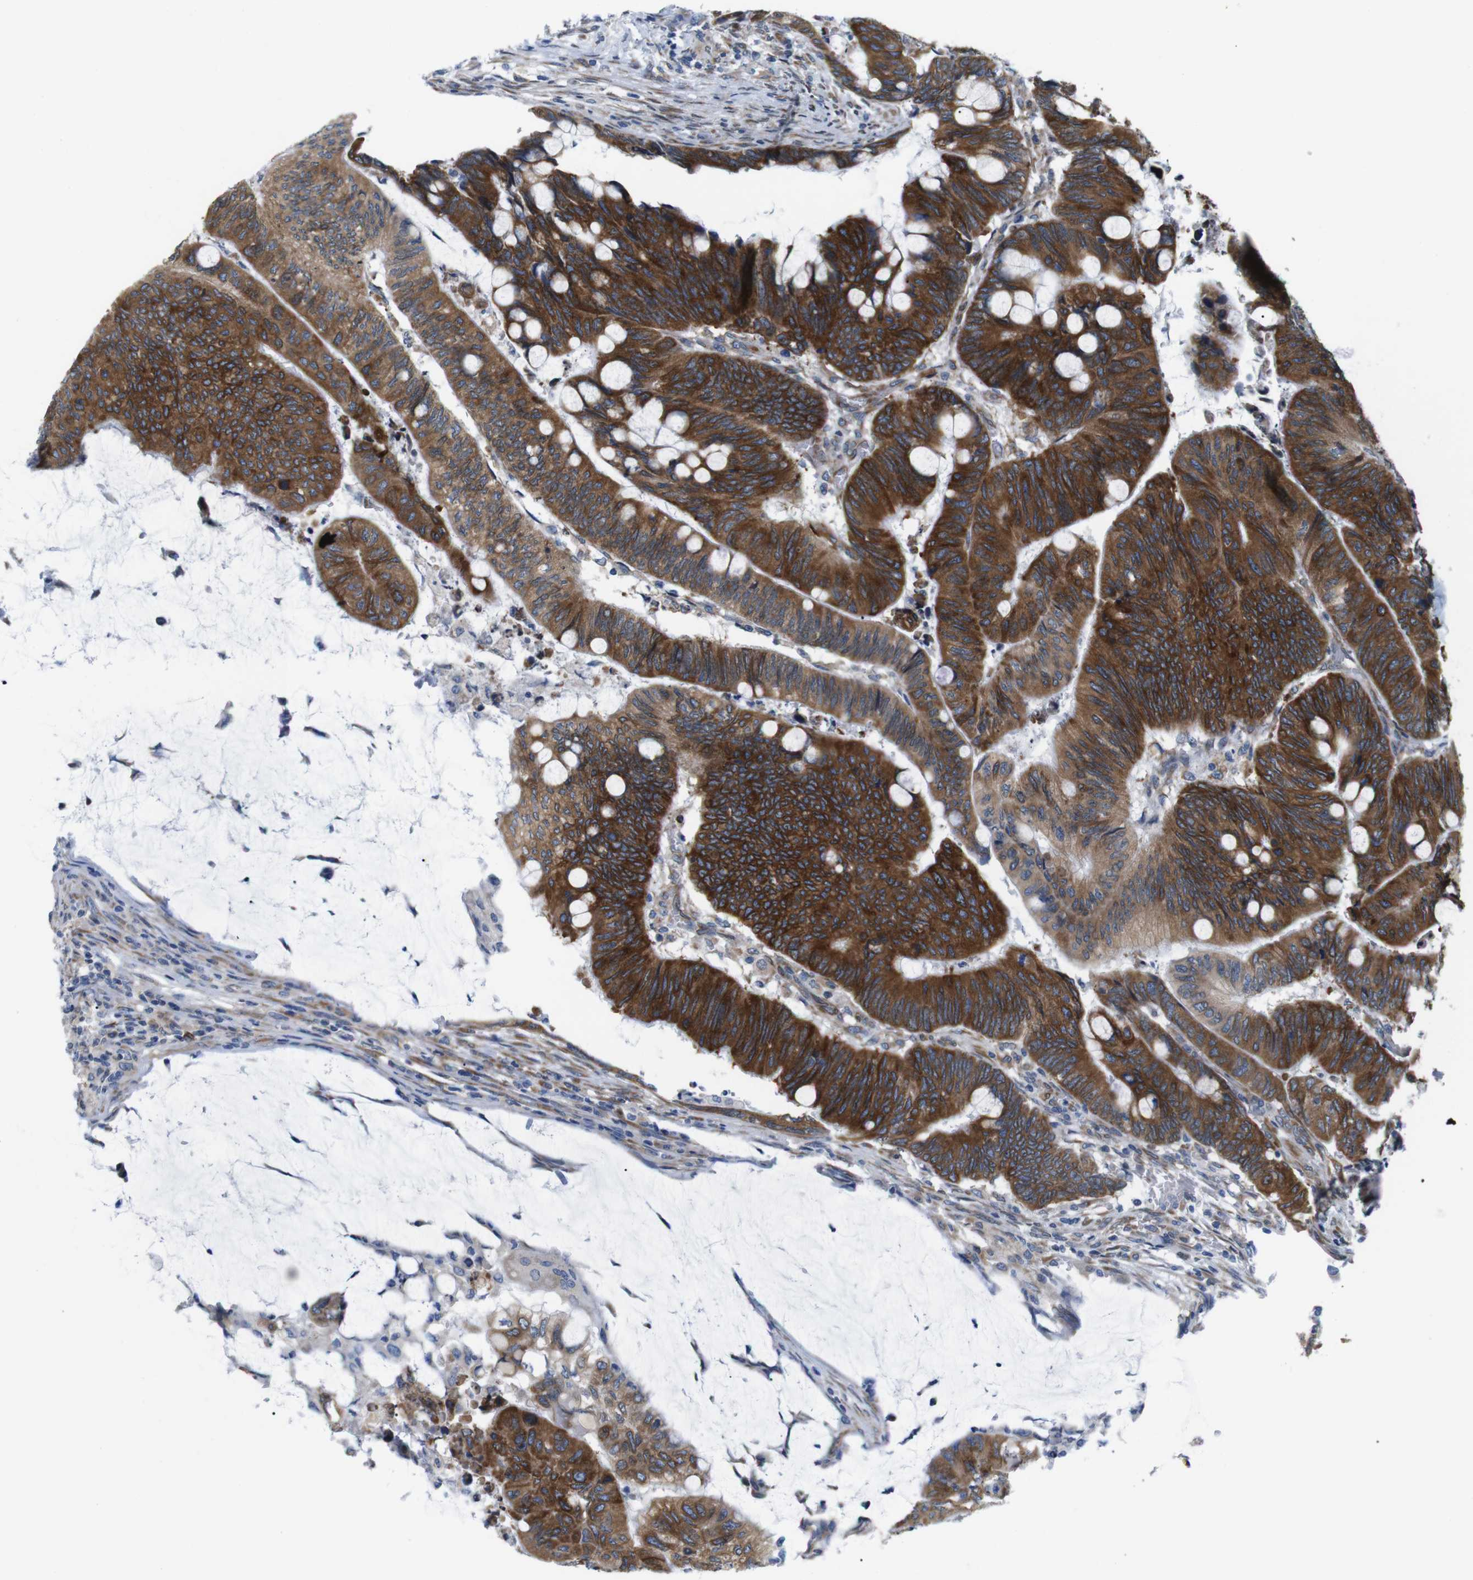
{"staining": {"intensity": "strong", "quantity": ">75%", "location": "cytoplasmic/membranous"}, "tissue": "colorectal cancer", "cell_type": "Tumor cells", "image_type": "cancer", "snomed": [{"axis": "morphology", "description": "Normal tissue, NOS"}, {"axis": "morphology", "description": "Adenocarcinoma, NOS"}, {"axis": "topography", "description": "Rectum"}, {"axis": "topography", "description": "Peripheral nerve tissue"}], "caption": "High-power microscopy captured an immunohistochemistry (IHC) histopathology image of colorectal cancer (adenocarcinoma), revealing strong cytoplasmic/membranous expression in approximately >75% of tumor cells. (DAB (3,3'-diaminobenzidine) = brown stain, brightfield microscopy at high magnification).", "gene": "HACD3", "patient": {"sex": "male", "age": 92}}